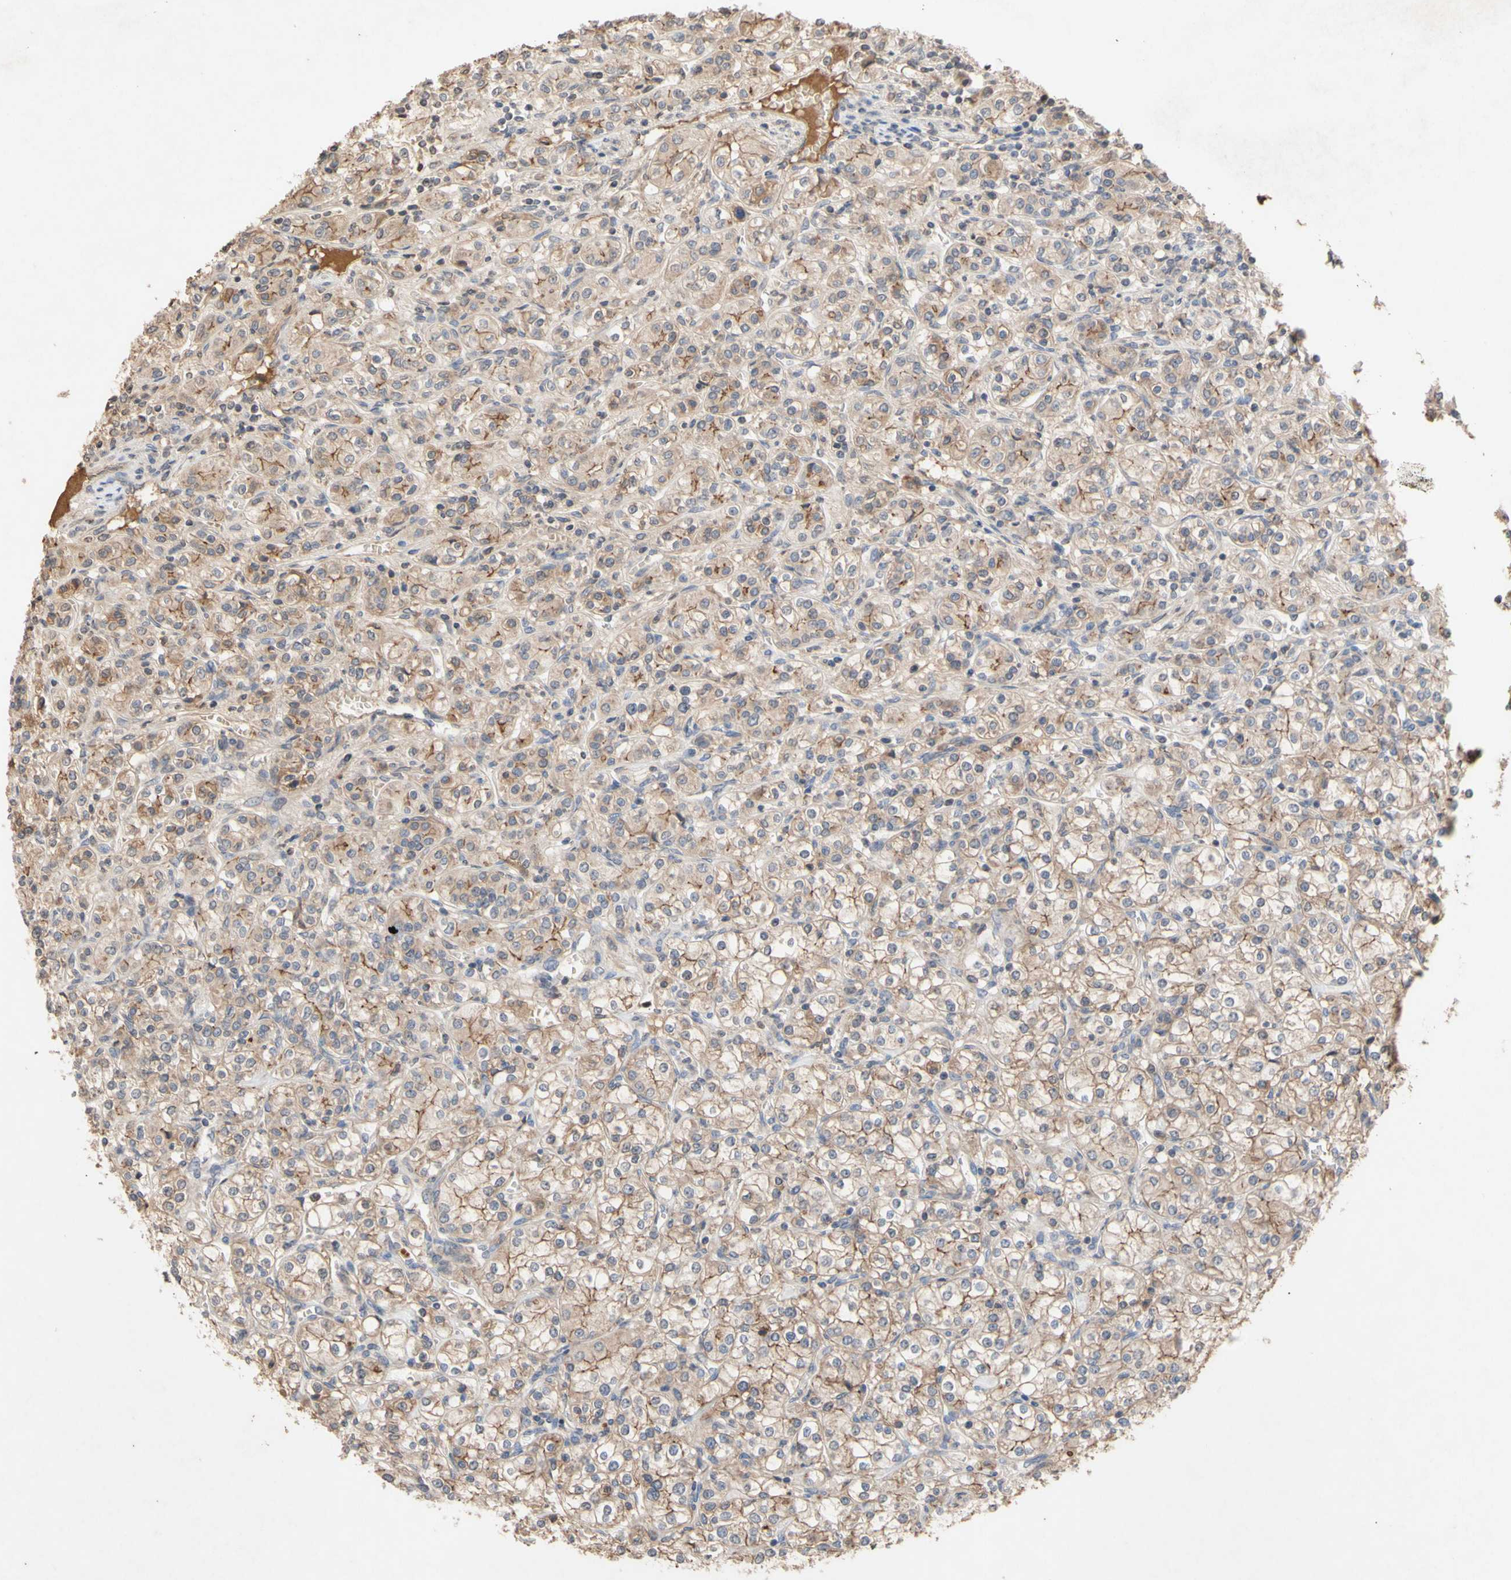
{"staining": {"intensity": "weak", "quantity": ">75%", "location": "cytoplasmic/membranous"}, "tissue": "renal cancer", "cell_type": "Tumor cells", "image_type": "cancer", "snomed": [{"axis": "morphology", "description": "Adenocarcinoma, NOS"}, {"axis": "topography", "description": "Kidney"}], "caption": "Adenocarcinoma (renal) stained for a protein (brown) shows weak cytoplasmic/membranous positive staining in approximately >75% of tumor cells.", "gene": "NECTIN3", "patient": {"sex": "male", "age": 77}}